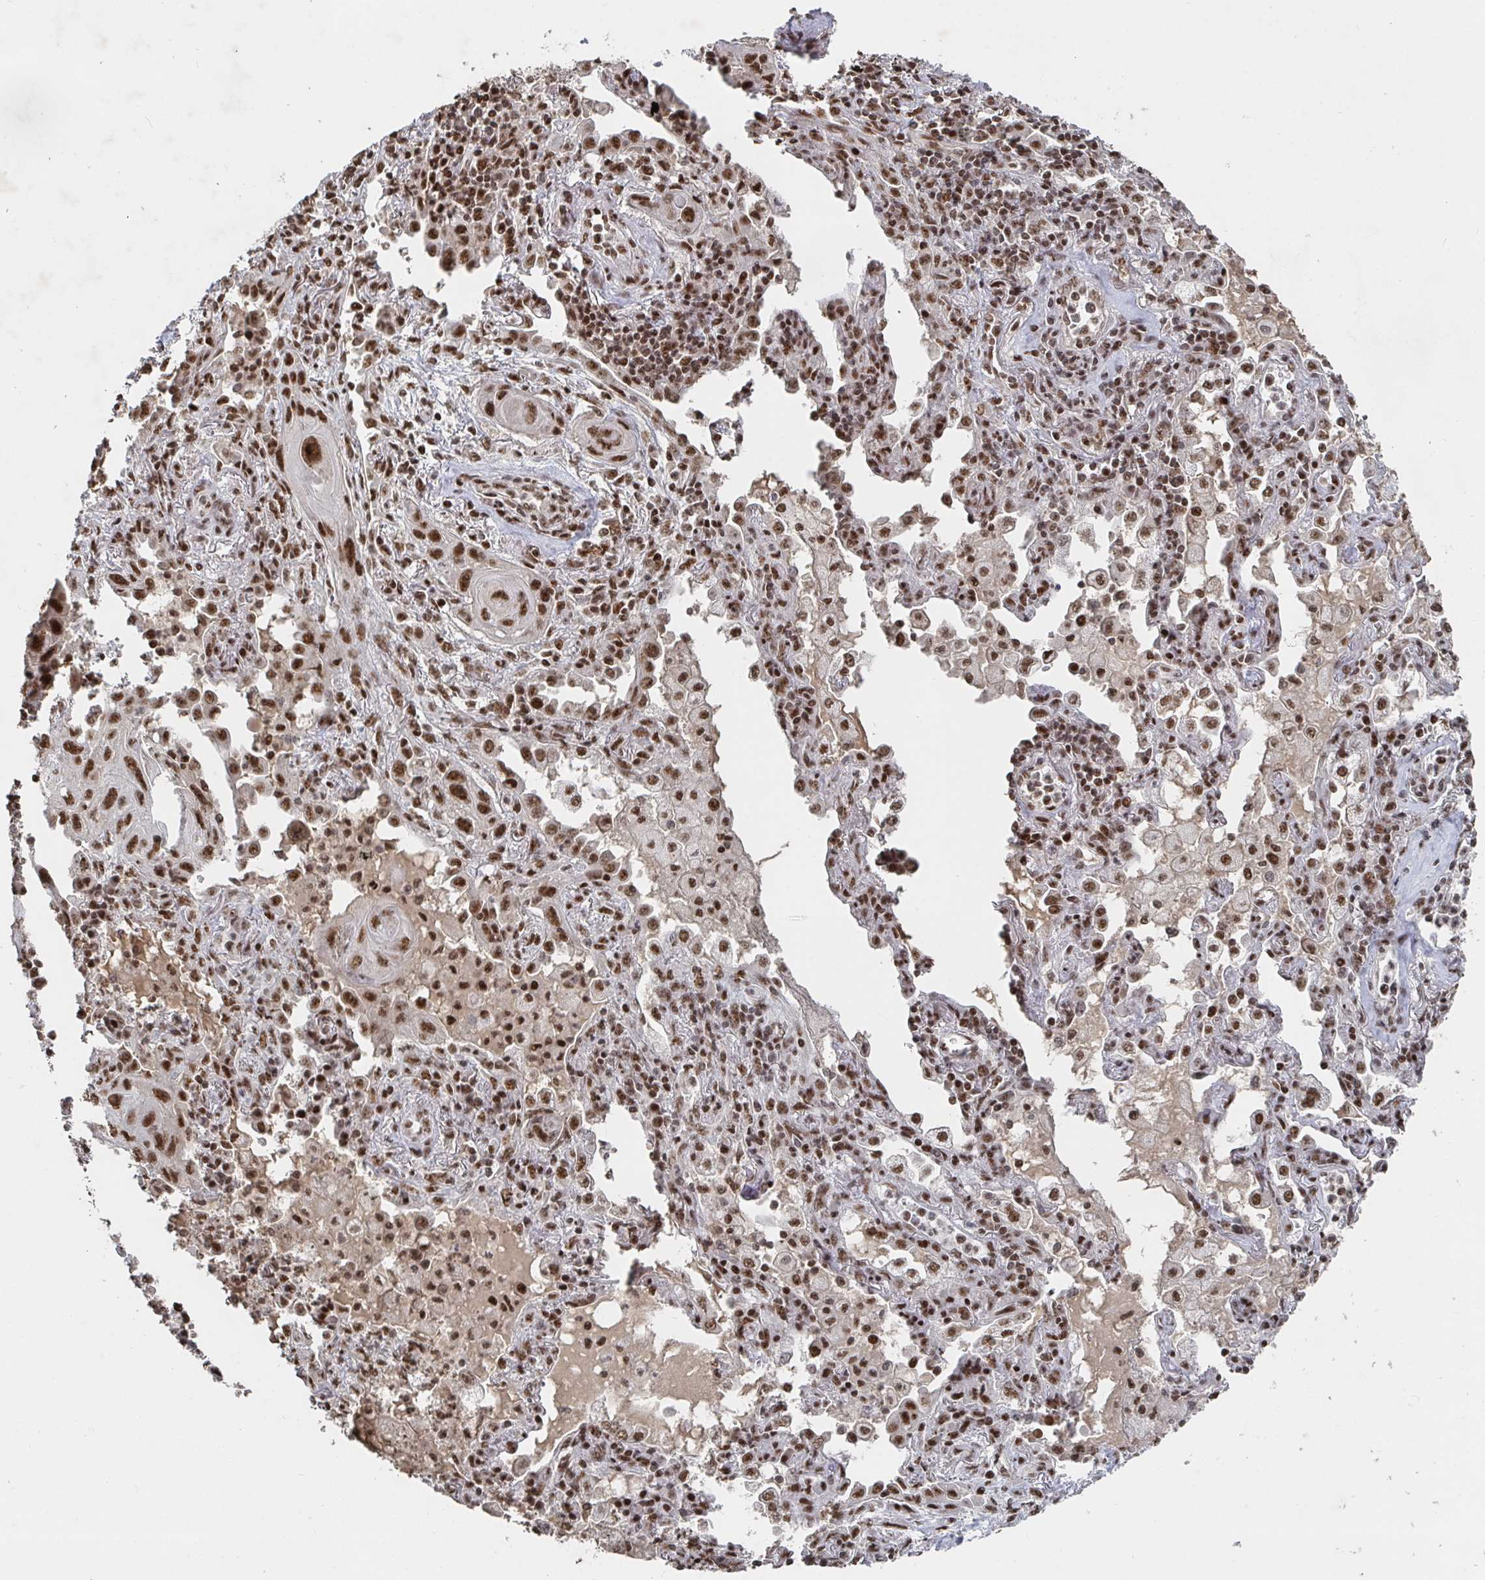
{"staining": {"intensity": "moderate", "quantity": ">75%", "location": "nuclear"}, "tissue": "lung cancer", "cell_type": "Tumor cells", "image_type": "cancer", "snomed": [{"axis": "morphology", "description": "Squamous cell carcinoma, NOS"}, {"axis": "topography", "description": "Lung"}], "caption": "Human lung squamous cell carcinoma stained with a brown dye exhibits moderate nuclear positive expression in about >75% of tumor cells.", "gene": "ZDHHC12", "patient": {"sex": "male", "age": 79}}